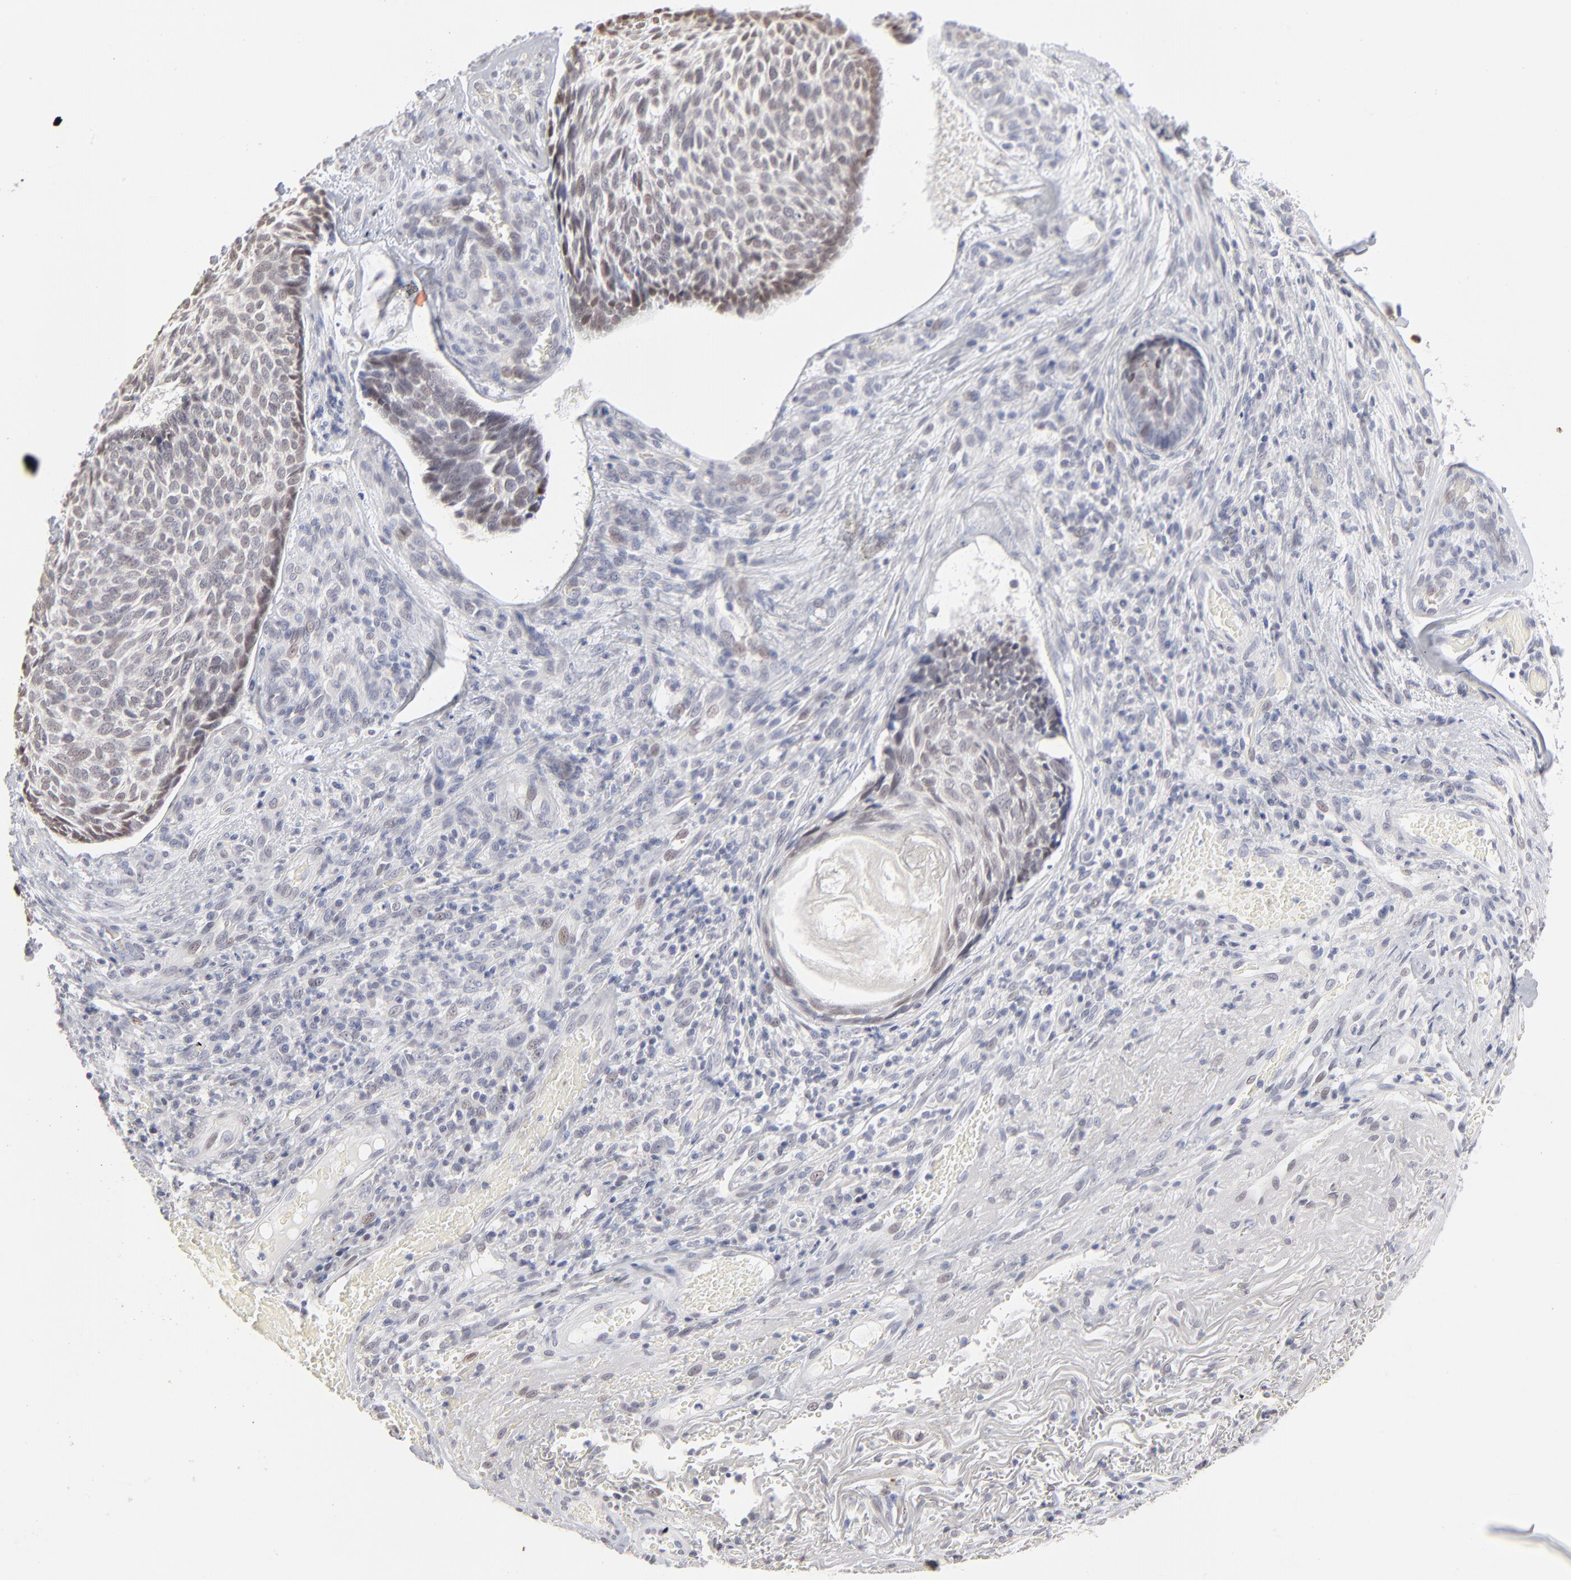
{"staining": {"intensity": "weak", "quantity": "25%-75%", "location": "nuclear"}, "tissue": "skin cancer", "cell_type": "Tumor cells", "image_type": "cancer", "snomed": [{"axis": "morphology", "description": "Basal cell carcinoma"}, {"axis": "topography", "description": "Skin"}], "caption": "Skin cancer stained for a protein (brown) displays weak nuclear positive staining in approximately 25%-75% of tumor cells.", "gene": "RBM3", "patient": {"sex": "male", "age": 72}}